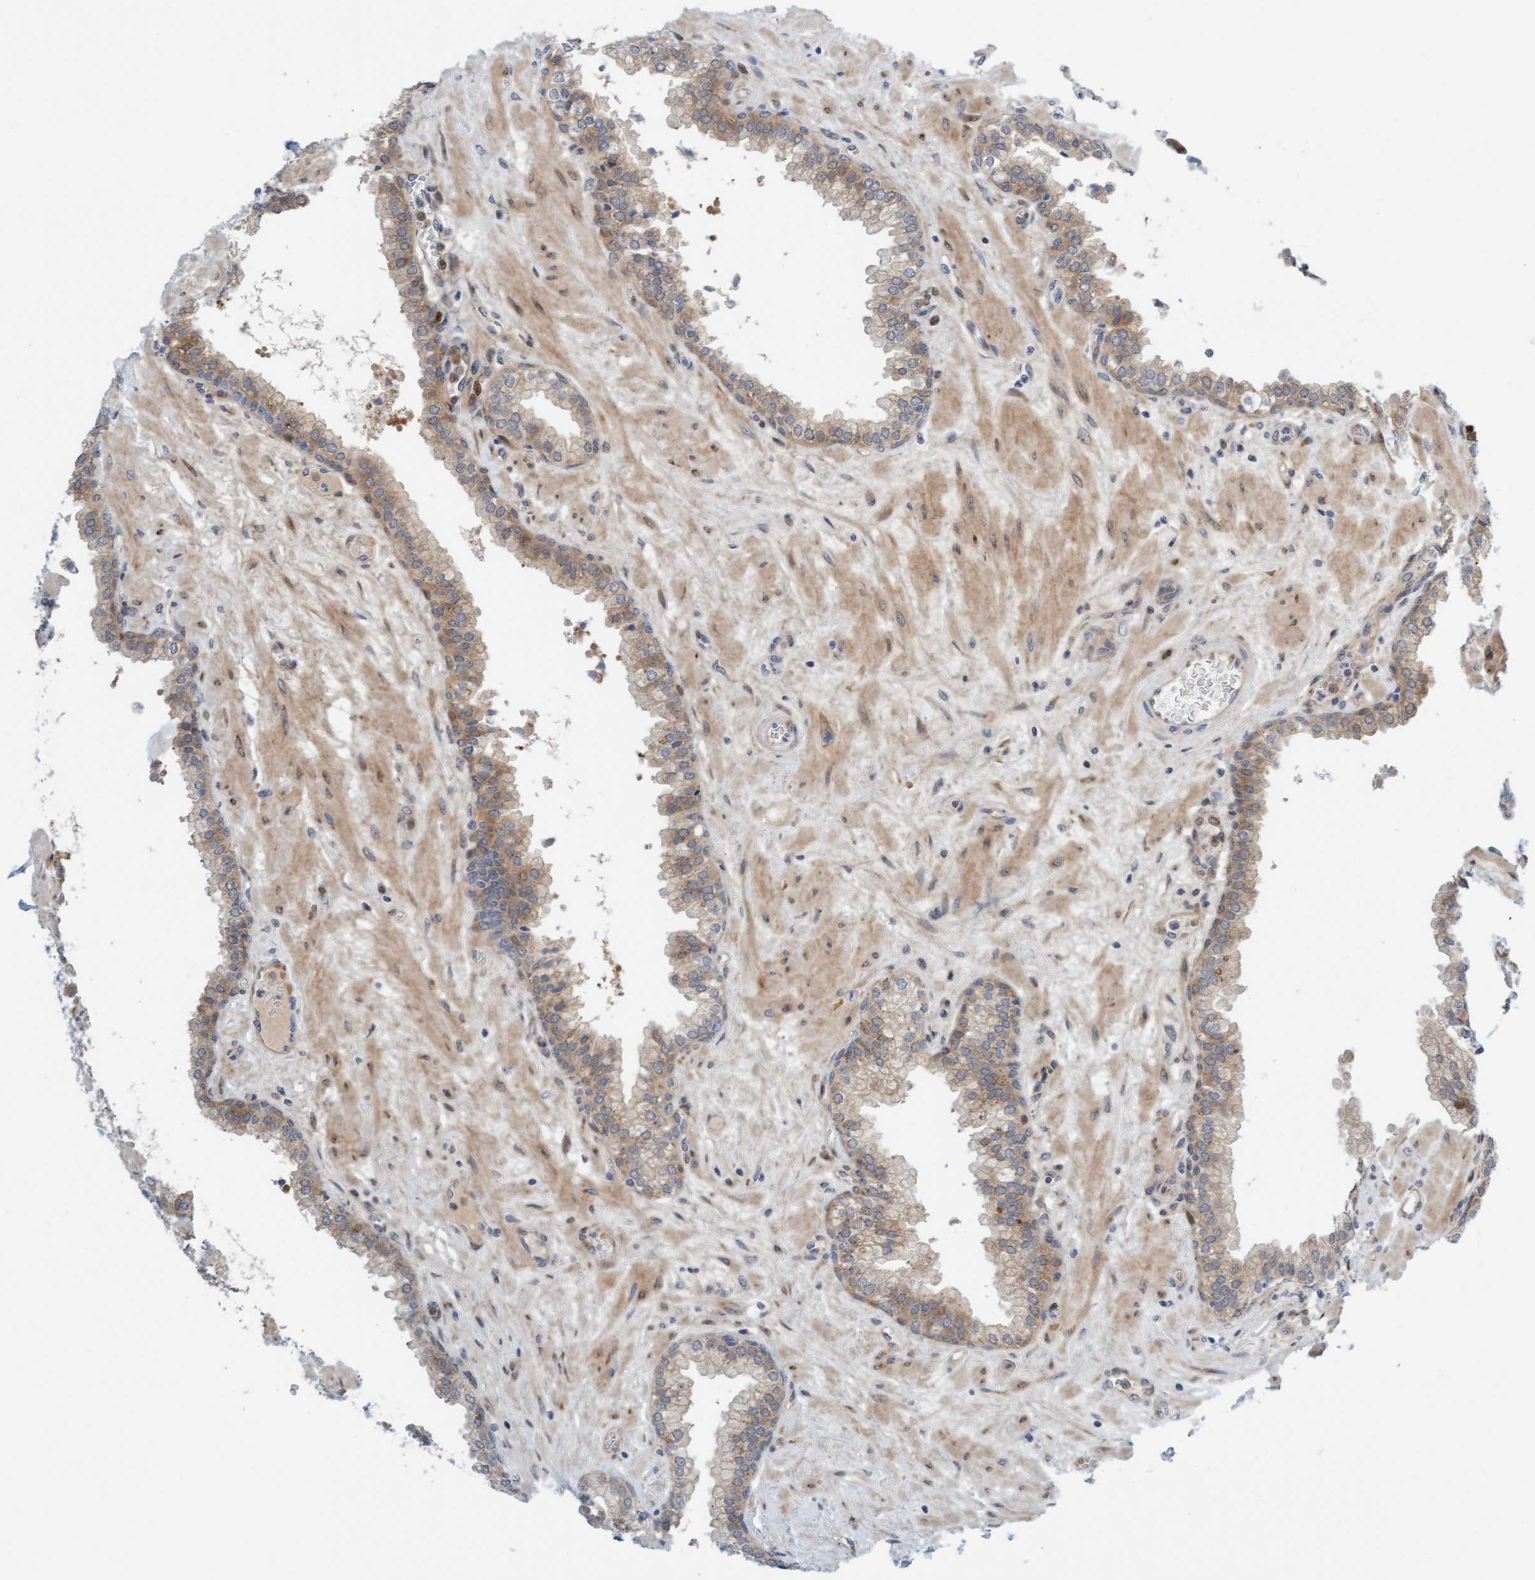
{"staining": {"intensity": "weak", "quantity": ">75%", "location": "cytoplasmic/membranous,nuclear"}, "tissue": "prostate", "cell_type": "Glandular cells", "image_type": "normal", "snomed": [{"axis": "morphology", "description": "Normal tissue, NOS"}, {"axis": "morphology", "description": "Urothelial carcinoma, Low grade"}, {"axis": "topography", "description": "Urinary bladder"}, {"axis": "topography", "description": "Prostate"}], "caption": "Immunohistochemical staining of benign human prostate exhibits weak cytoplasmic/membranous,nuclear protein staining in about >75% of glandular cells. The protein of interest is stained brown, and the nuclei are stained in blue (DAB (3,3'-diaminobenzidine) IHC with brightfield microscopy, high magnification).", "gene": "EIF4EBP1", "patient": {"sex": "male", "age": 60}}